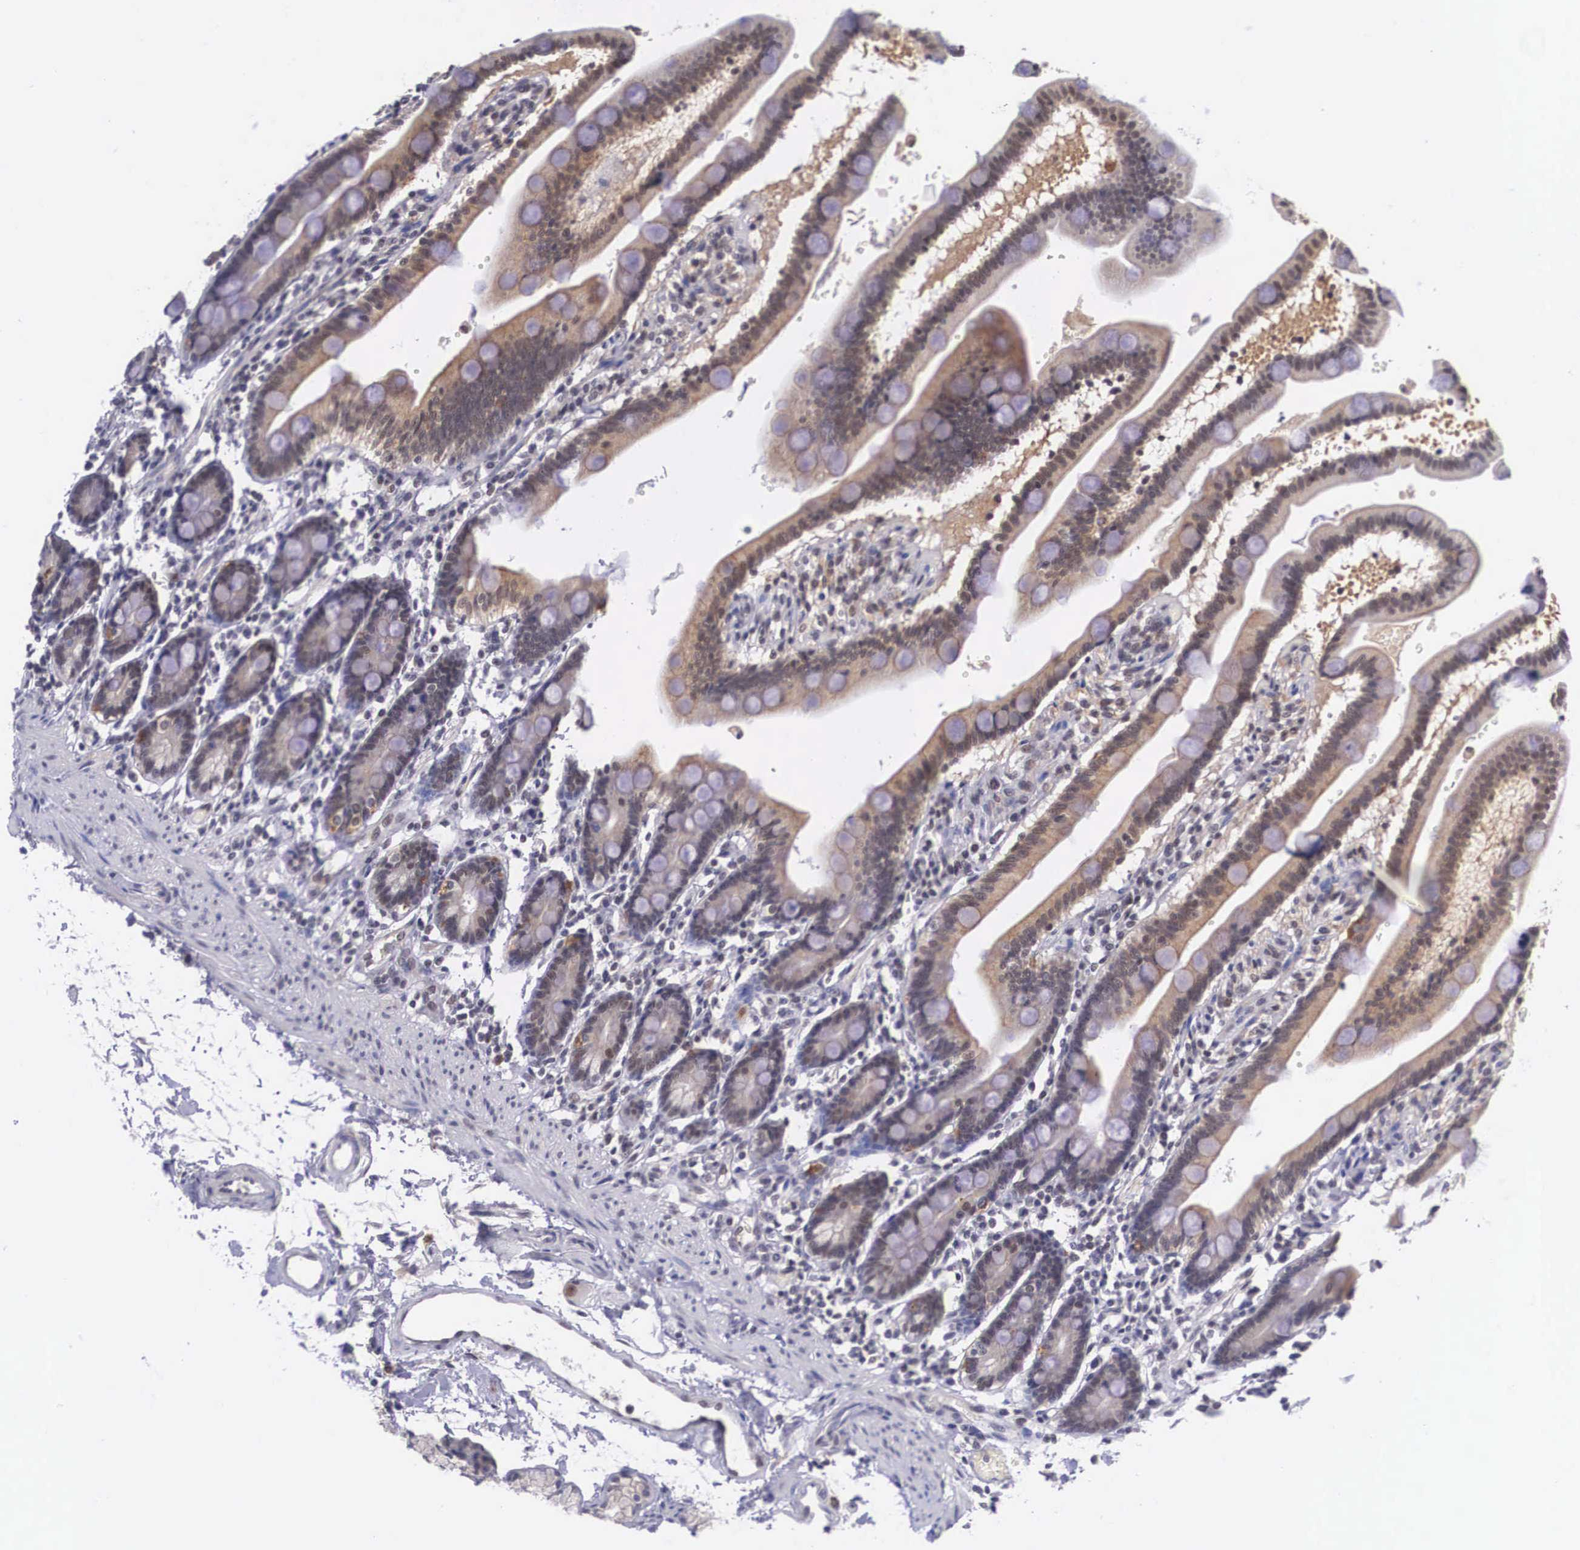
{"staining": {"intensity": "moderate", "quantity": ">75%", "location": "cytoplasmic/membranous,nuclear"}, "tissue": "duodenum", "cell_type": "Glandular cells", "image_type": "normal", "snomed": [{"axis": "morphology", "description": "Normal tissue, NOS"}, {"axis": "topography", "description": "Duodenum"}], "caption": "IHC histopathology image of unremarkable duodenum: duodenum stained using immunohistochemistry demonstrates medium levels of moderate protein expression localized specifically in the cytoplasmic/membranous,nuclear of glandular cells, appearing as a cytoplasmic/membranous,nuclear brown color.", "gene": "NINL", "patient": {"sex": "female", "age": 77}}